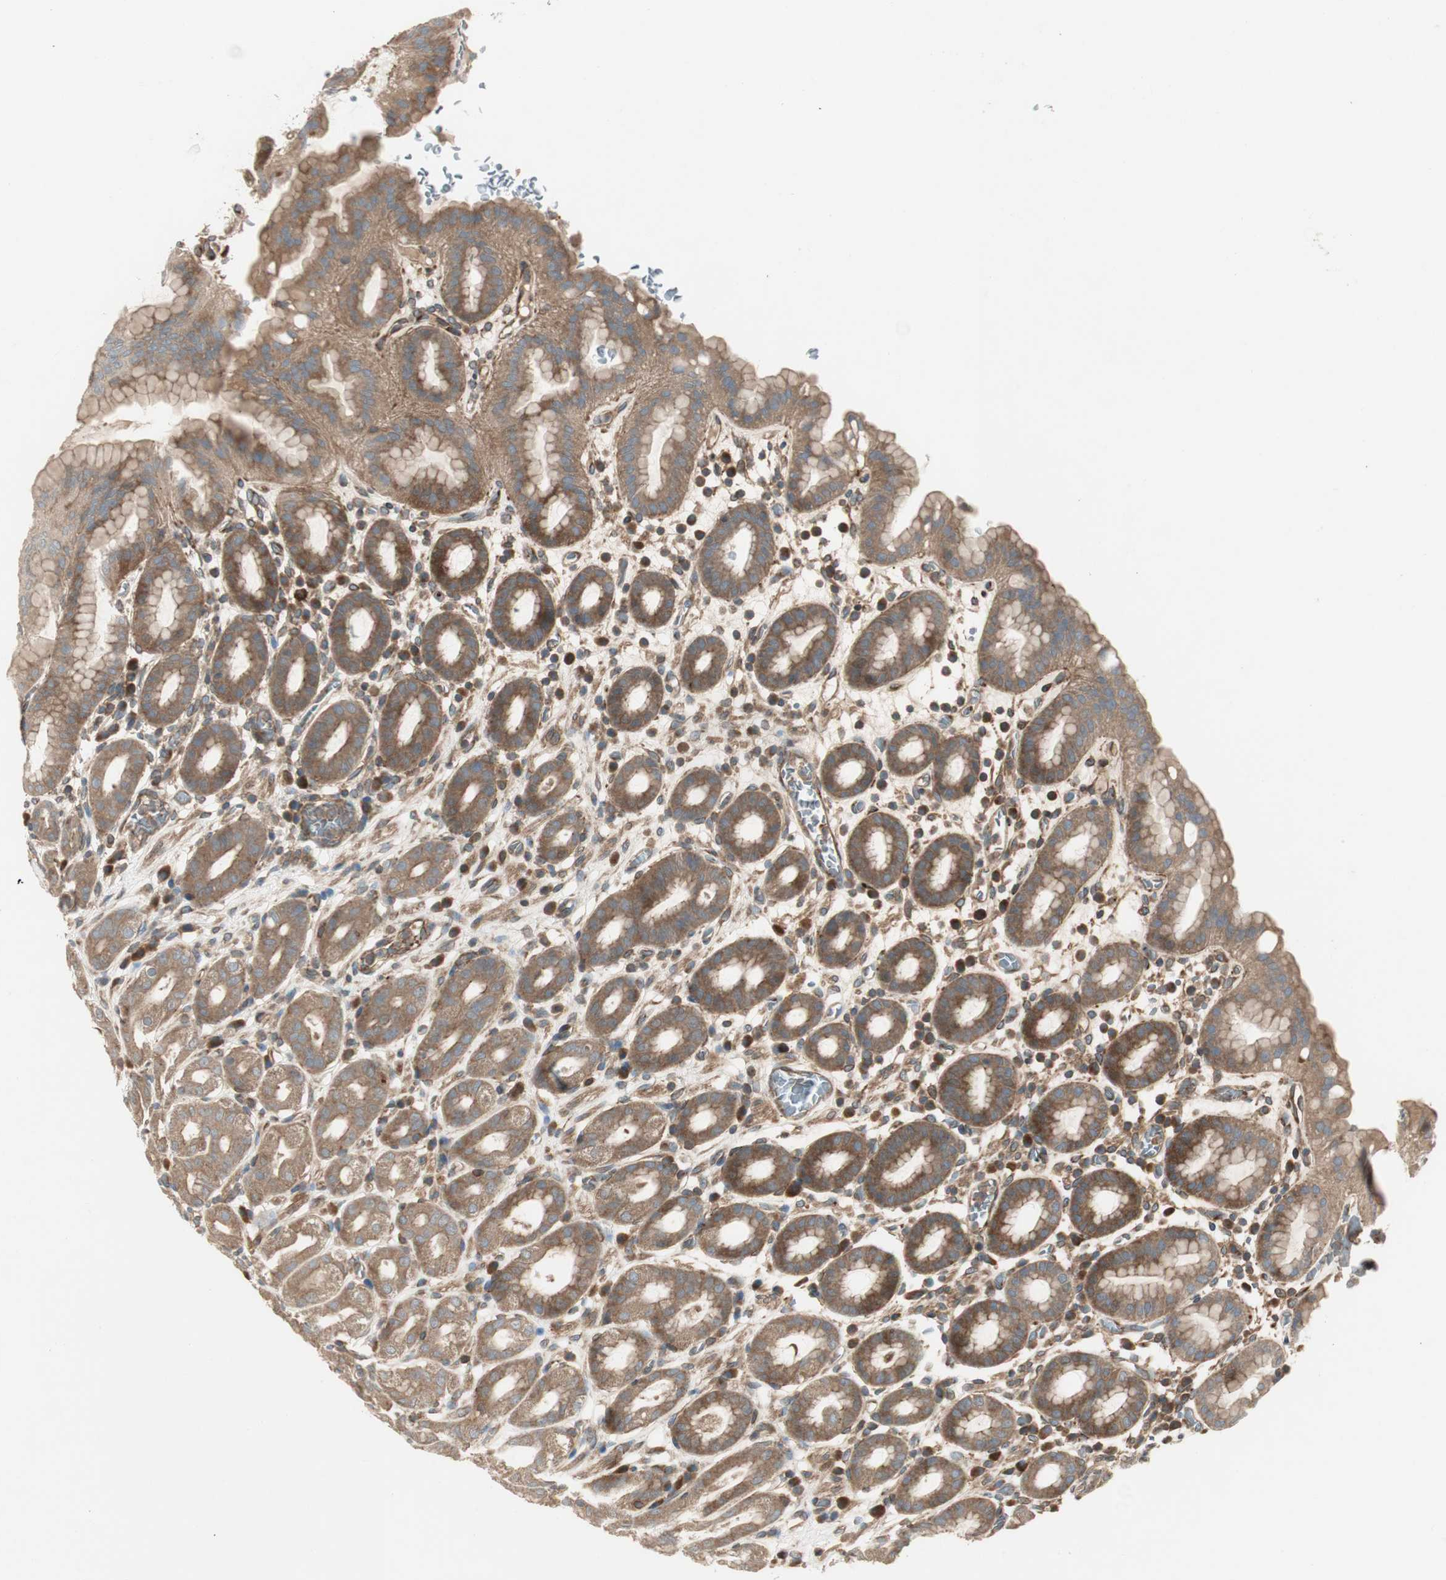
{"staining": {"intensity": "moderate", "quantity": ">75%", "location": "cytoplasmic/membranous"}, "tissue": "stomach", "cell_type": "Glandular cells", "image_type": "normal", "snomed": [{"axis": "morphology", "description": "Normal tissue, NOS"}, {"axis": "topography", "description": "Stomach, upper"}], "caption": "Immunohistochemical staining of unremarkable human stomach reveals moderate cytoplasmic/membranous protein positivity in about >75% of glandular cells. The protein is shown in brown color, while the nuclei are stained blue.", "gene": "PRKG1", "patient": {"sex": "male", "age": 68}}